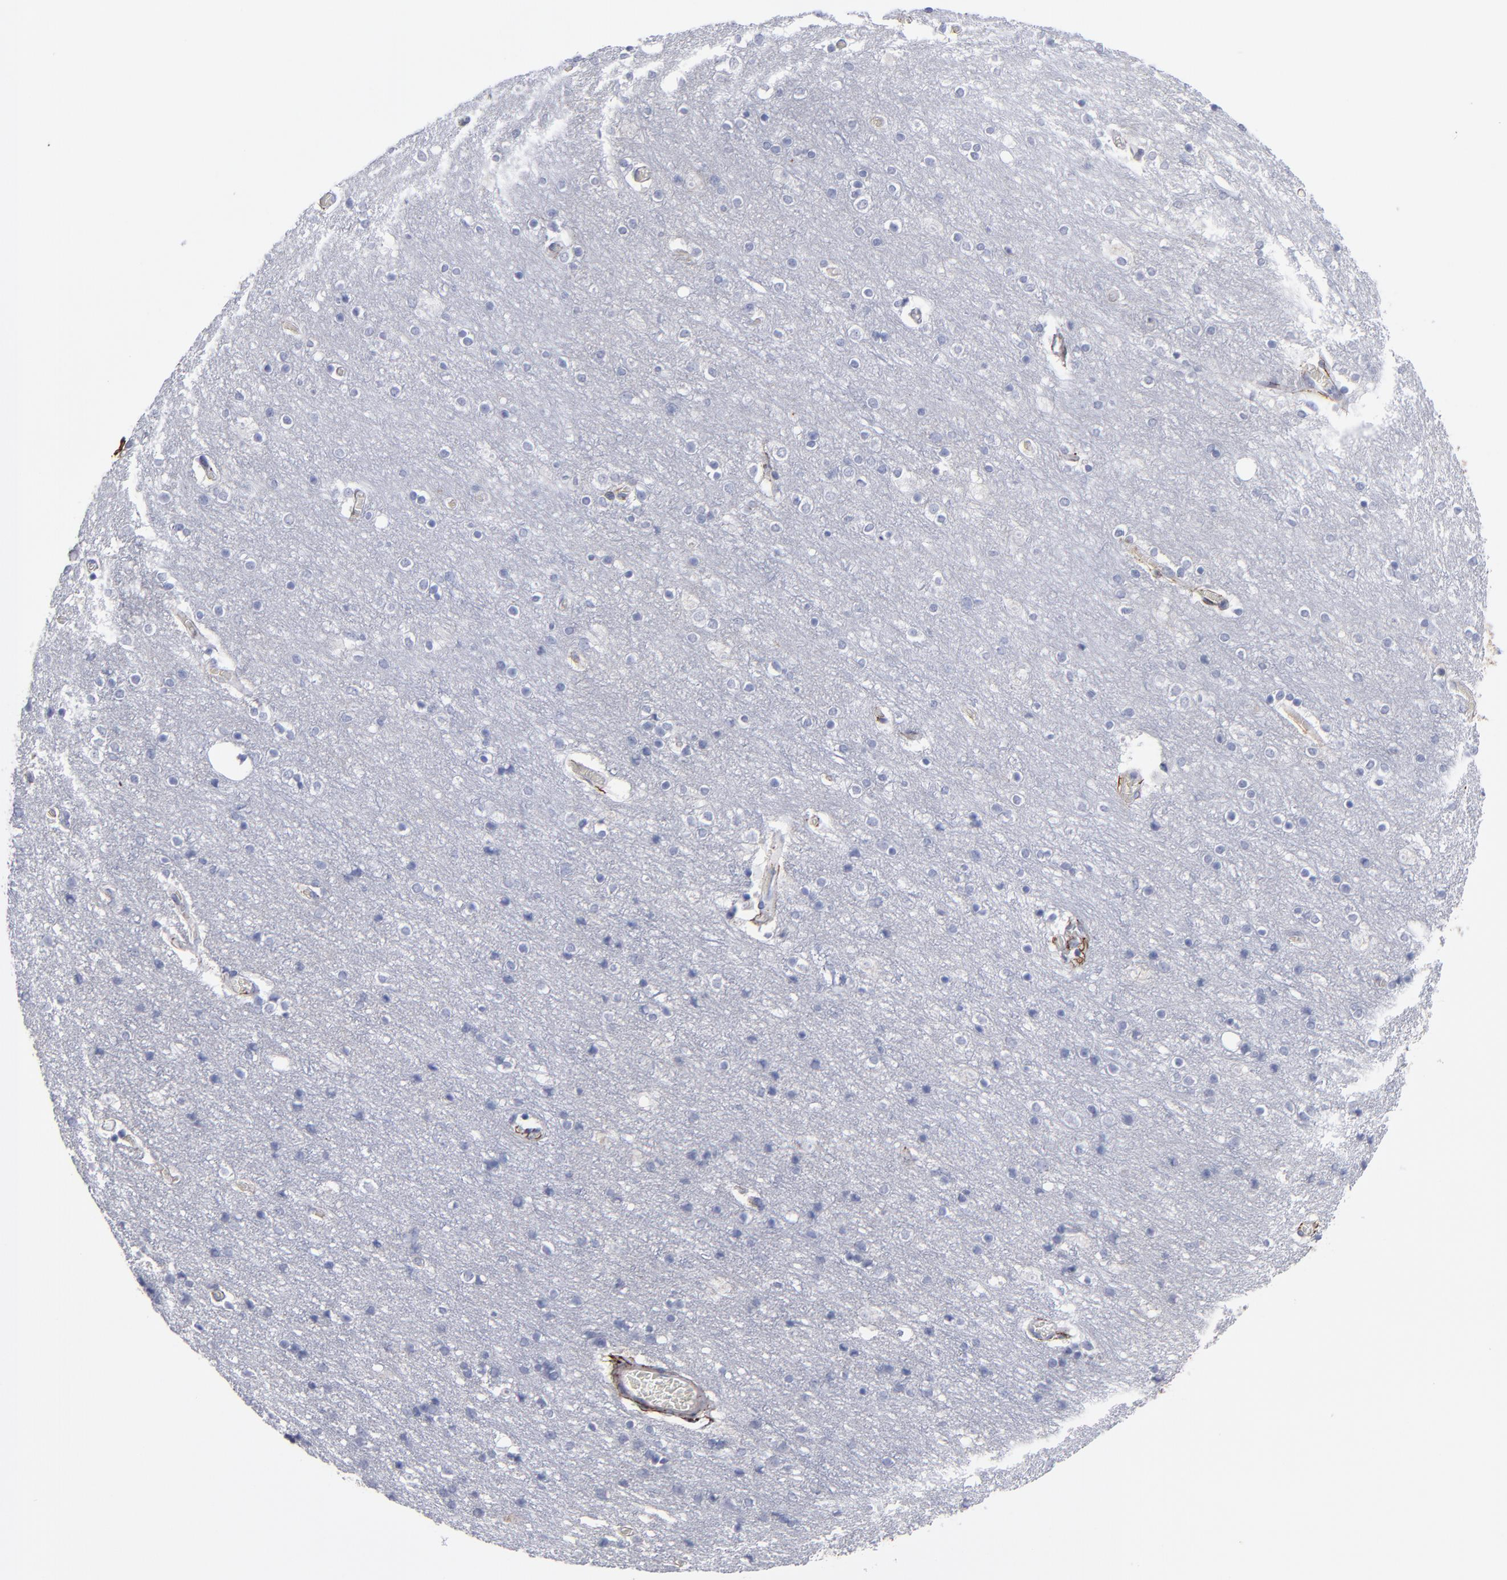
{"staining": {"intensity": "negative", "quantity": "none", "location": "none"}, "tissue": "cerebral cortex", "cell_type": "Endothelial cells", "image_type": "normal", "snomed": [{"axis": "morphology", "description": "Normal tissue, NOS"}, {"axis": "topography", "description": "Cerebral cortex"}], "caption": "The micrograph shows no significant staining in endothelial cells of cerebral cortex.", "gene": "EMILIN1", "patient": {"sex": "female", "age": 54}}